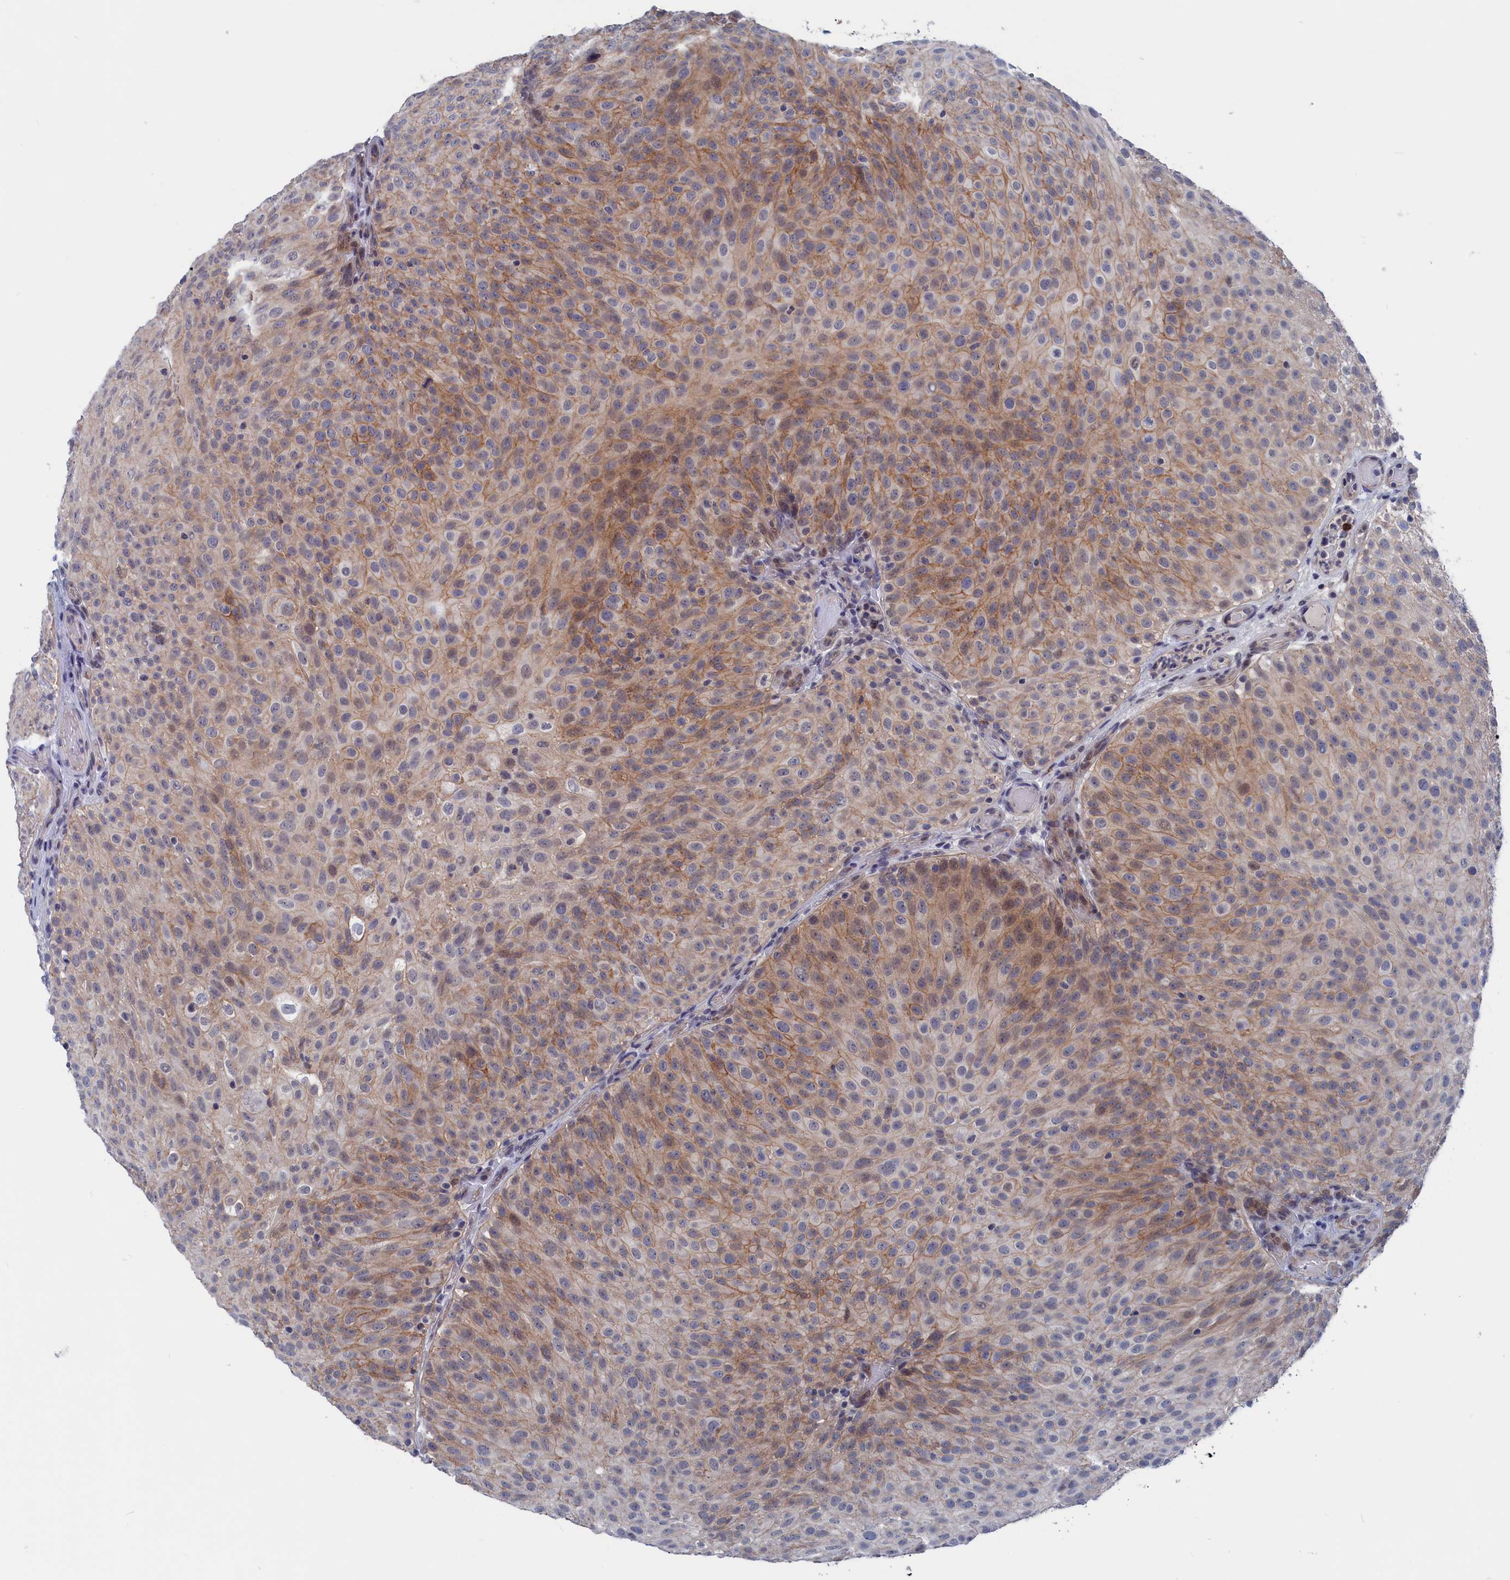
{"staining": {"intensity": "moderate", "quantity": "25%-75%", "location": "cytoplasmic/membranous"}, "tissue": "urothelial cancer", "cell_type": "Tumor cells", "image_type": "cancer", "snomed": [{"axis": "morphology", "description": "Urothelial carcinoma, Low grade"}, {"axis": "topography", "description": "Urinary bladder"}], "caption": "There is medium levels of moderate cytoplasmic/membranous positivity in tumor cells of low-grade urothelial carcinoma, as demonstrated by immunohistochemical staining (brown color).", "gene": "MARCHF3", "patient": {"sex": "male", "age": 78}}